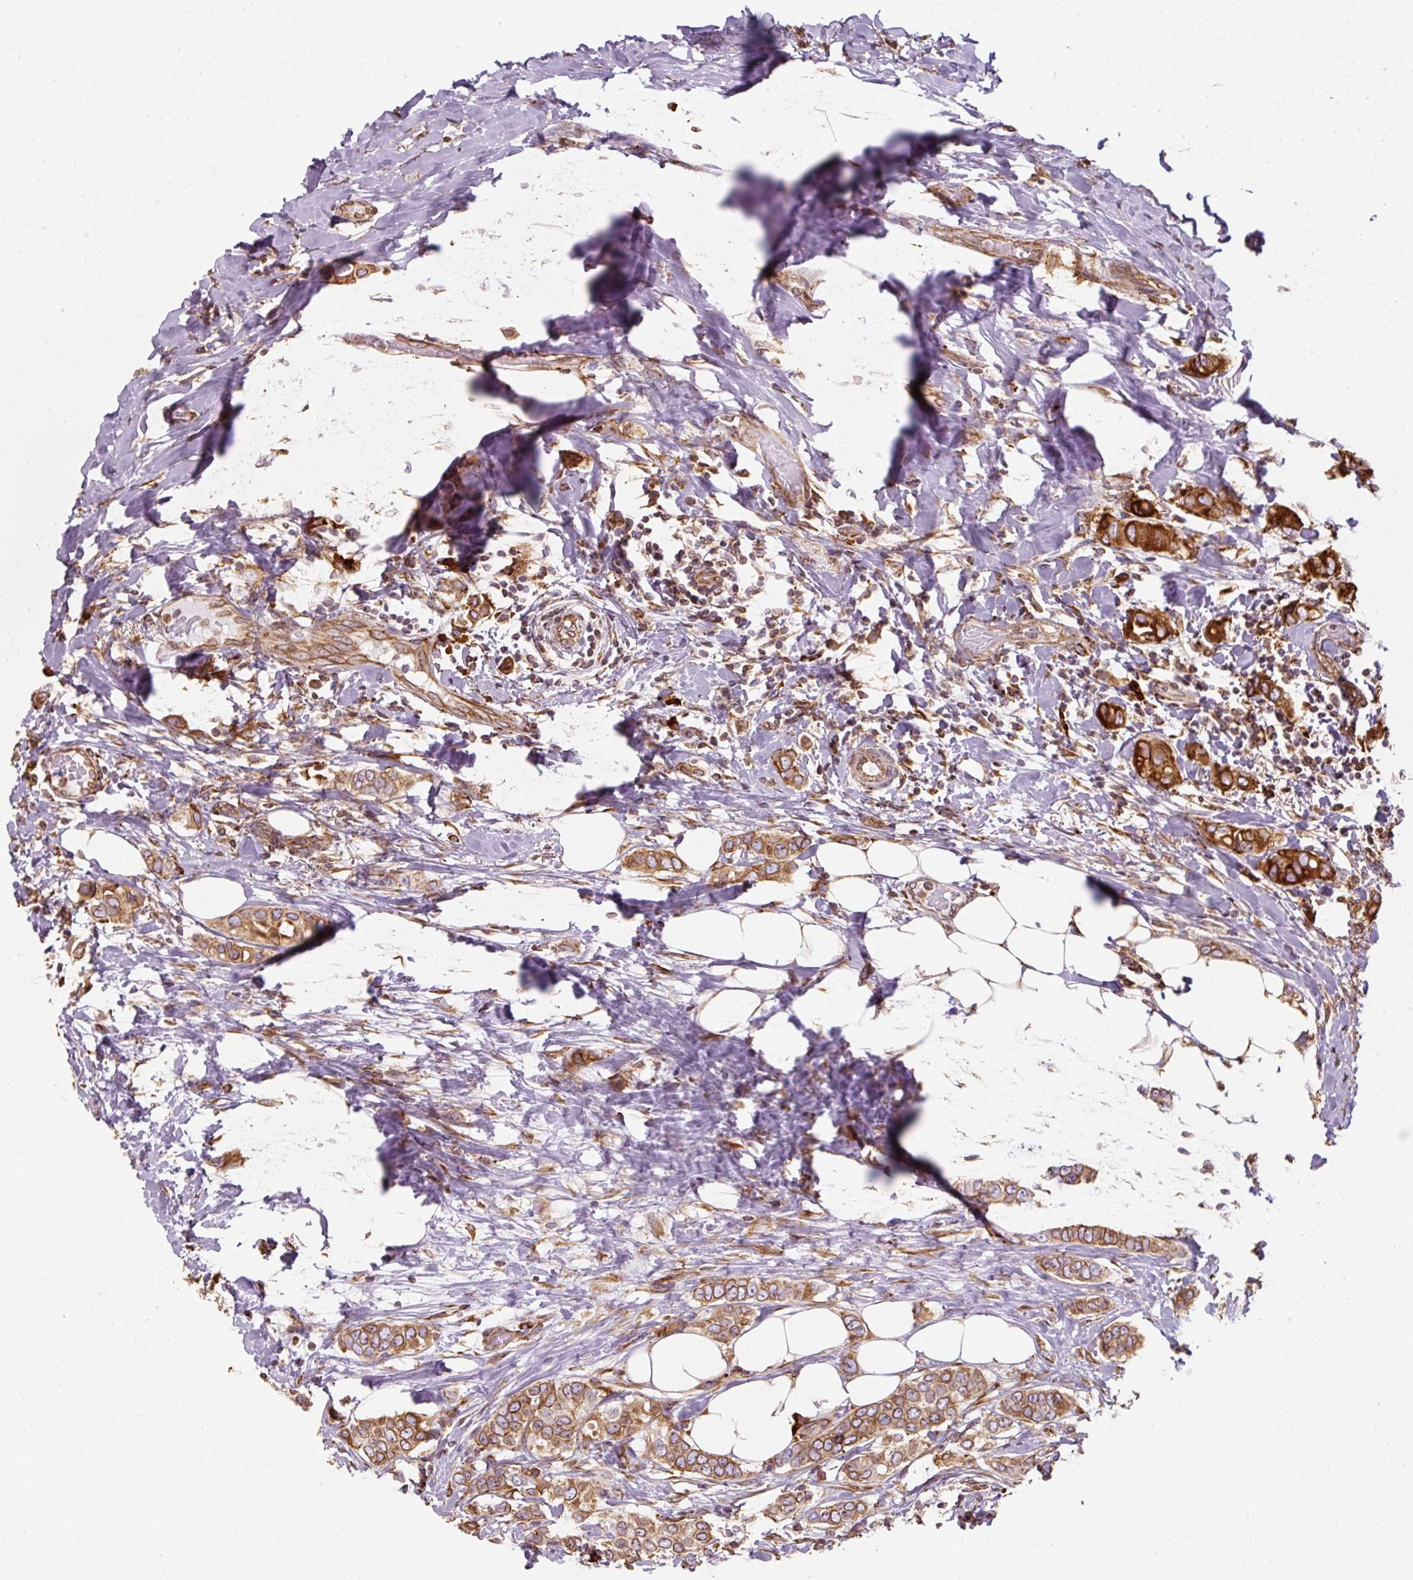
{"staining": {"intensity": "strong", "quantity": ">75%", "location": "cytoplasmic/membranous"}, "tissue": "breast cancer", "cell_type": "Tumor cells", "image_type": "cancer", "snomed": [{"axis": "morphology", "description": "Lobular carcinoma"}, {"axis": "topography", "description": "Breast"}], "caption": "High-magnification brightfield microscopy of breast cancer (lobular carcinoma) stained with DAB (brown) and counterstained with hematoxylin (blue). tumor cells exhibit strong cytoplasmic/membranous positivity is present in about>75% of cells. Using DAB (brown) and hematoxylin (blue) stains, captured at high magnification using brightfield microscopy.", "gene": "PRKCSH", "patient": {"sex": "female", "age": 51}}